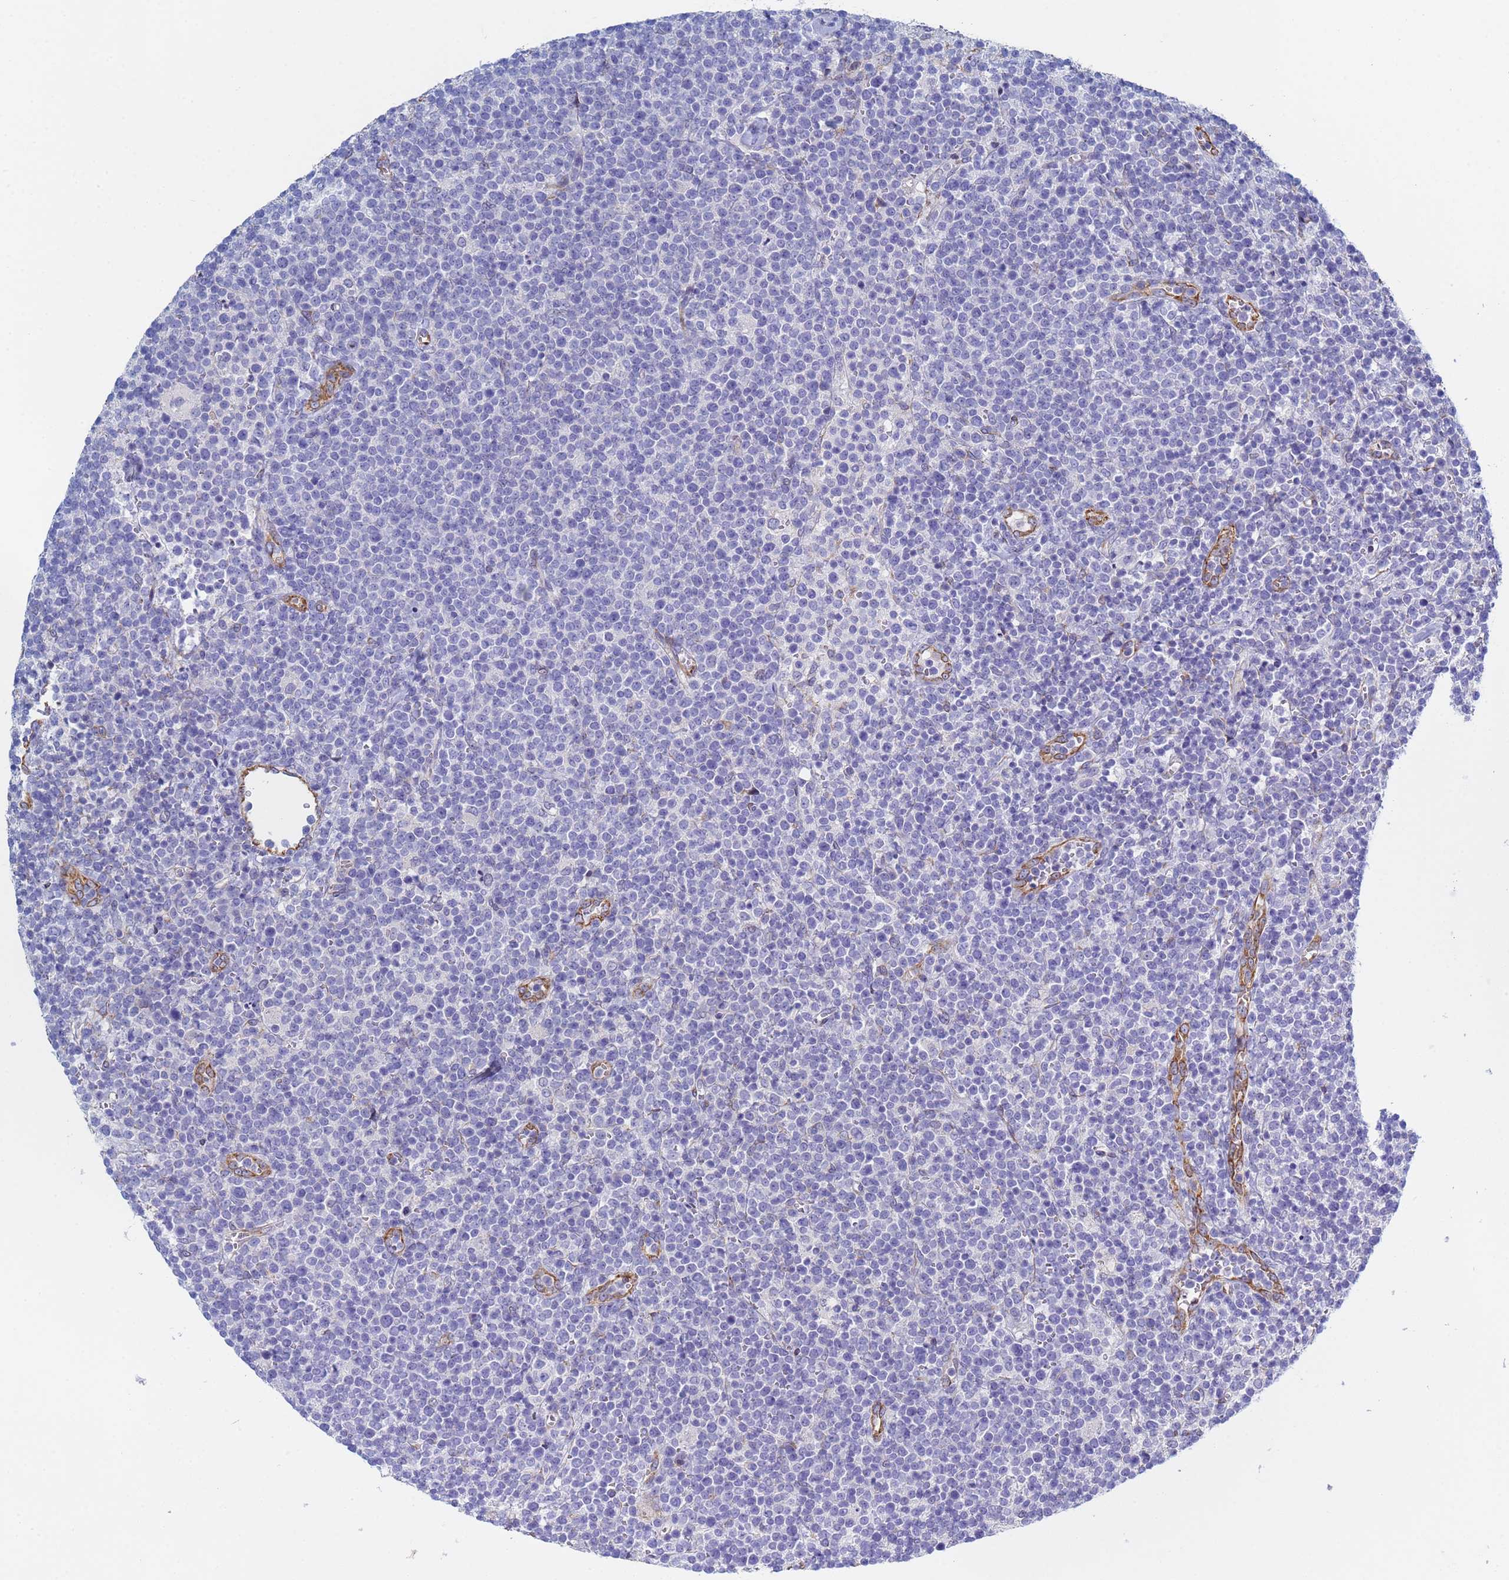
{"staining": {"intensity": "negative", "quantity": "none", "location": "none"}, "tissue": "lymphoma", "cell_type": "Tumor cells", "image_type": "cancer", "snomed": [{"axis": "morphology", "description": "Malignant lymphoma, non-Hodgkin's type, High grade"}, {"axis": "topography", "description": "Lymph node"}], "caption": "Immunohistochemistry (IHC) micrograph of neoplastic tissue: human malignant lymphoma, non-Hodgkin's type (high-grade) stained with DAB (3,3'-diaminobenzidine) reveals no significant protein expression in tumor cells.", "gene": "GDAP2", "patient": {"sex": "male", "age": 61}}